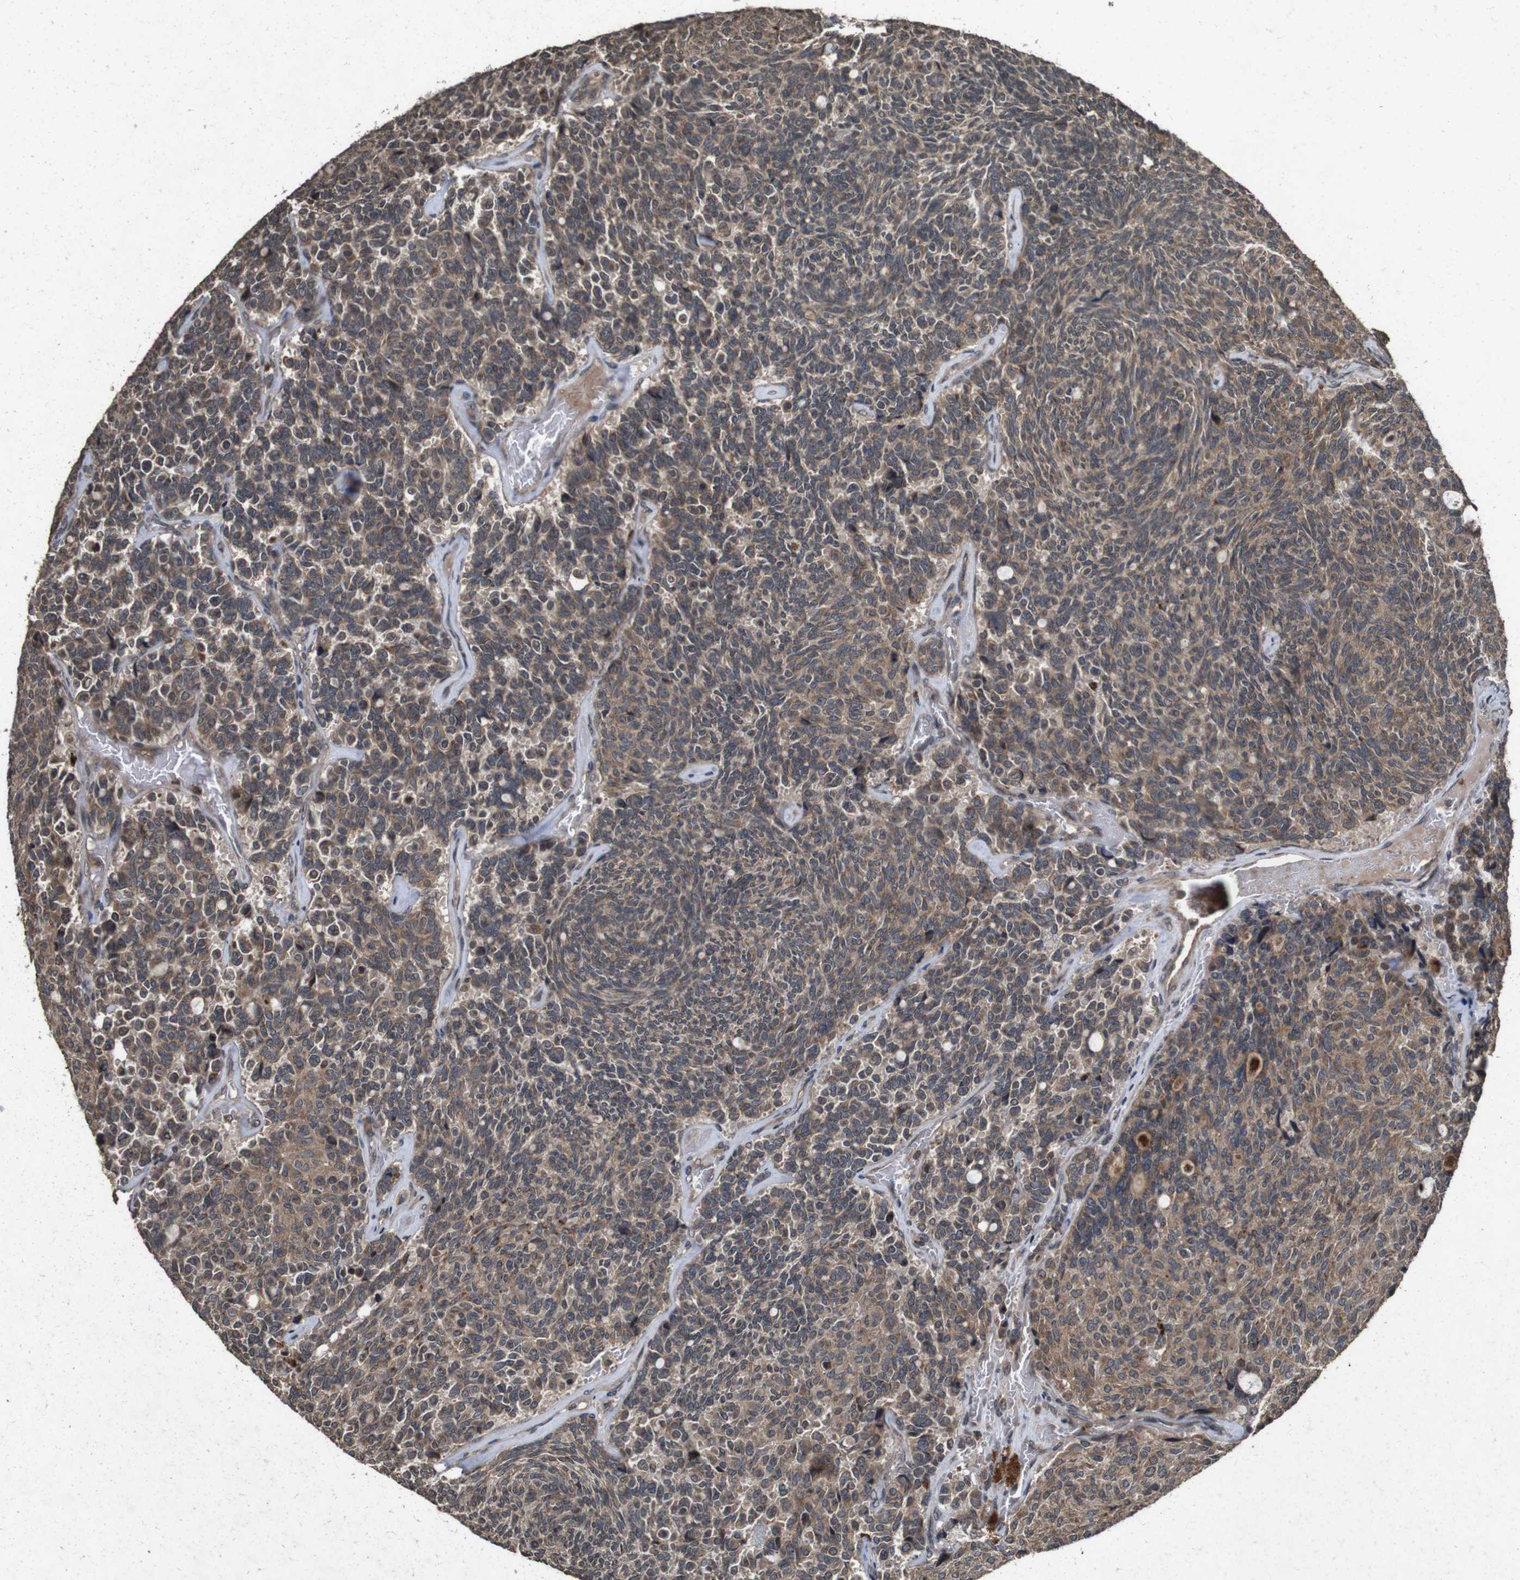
{"staining": {"intensity": "moderate", "quantity": ">75%", "location": "cytoplasmic/membranous"}, "tissue": "carcinoid", "cell_type": "Tumor cells", "image_type": "cancer", "snomed": [{"axis": "morphology", "description": "Carcinoid, malignant, NOS"}, {"axis": "topography", "description": "Pancreas"}], "caption": "Carcinoid (malignant) stained for a protein displays moderate cytoplasmic/membranous positivity in tumor cells. The staining was performed using DAB (3,3'-diaminobenzidine) to visualize the protein expression in brown, while the nuclei were stained in blue with hematoxylin (Magnification: 20x).", "gene": "SORL1", "patient": {"sex": "female", "age": 54}}